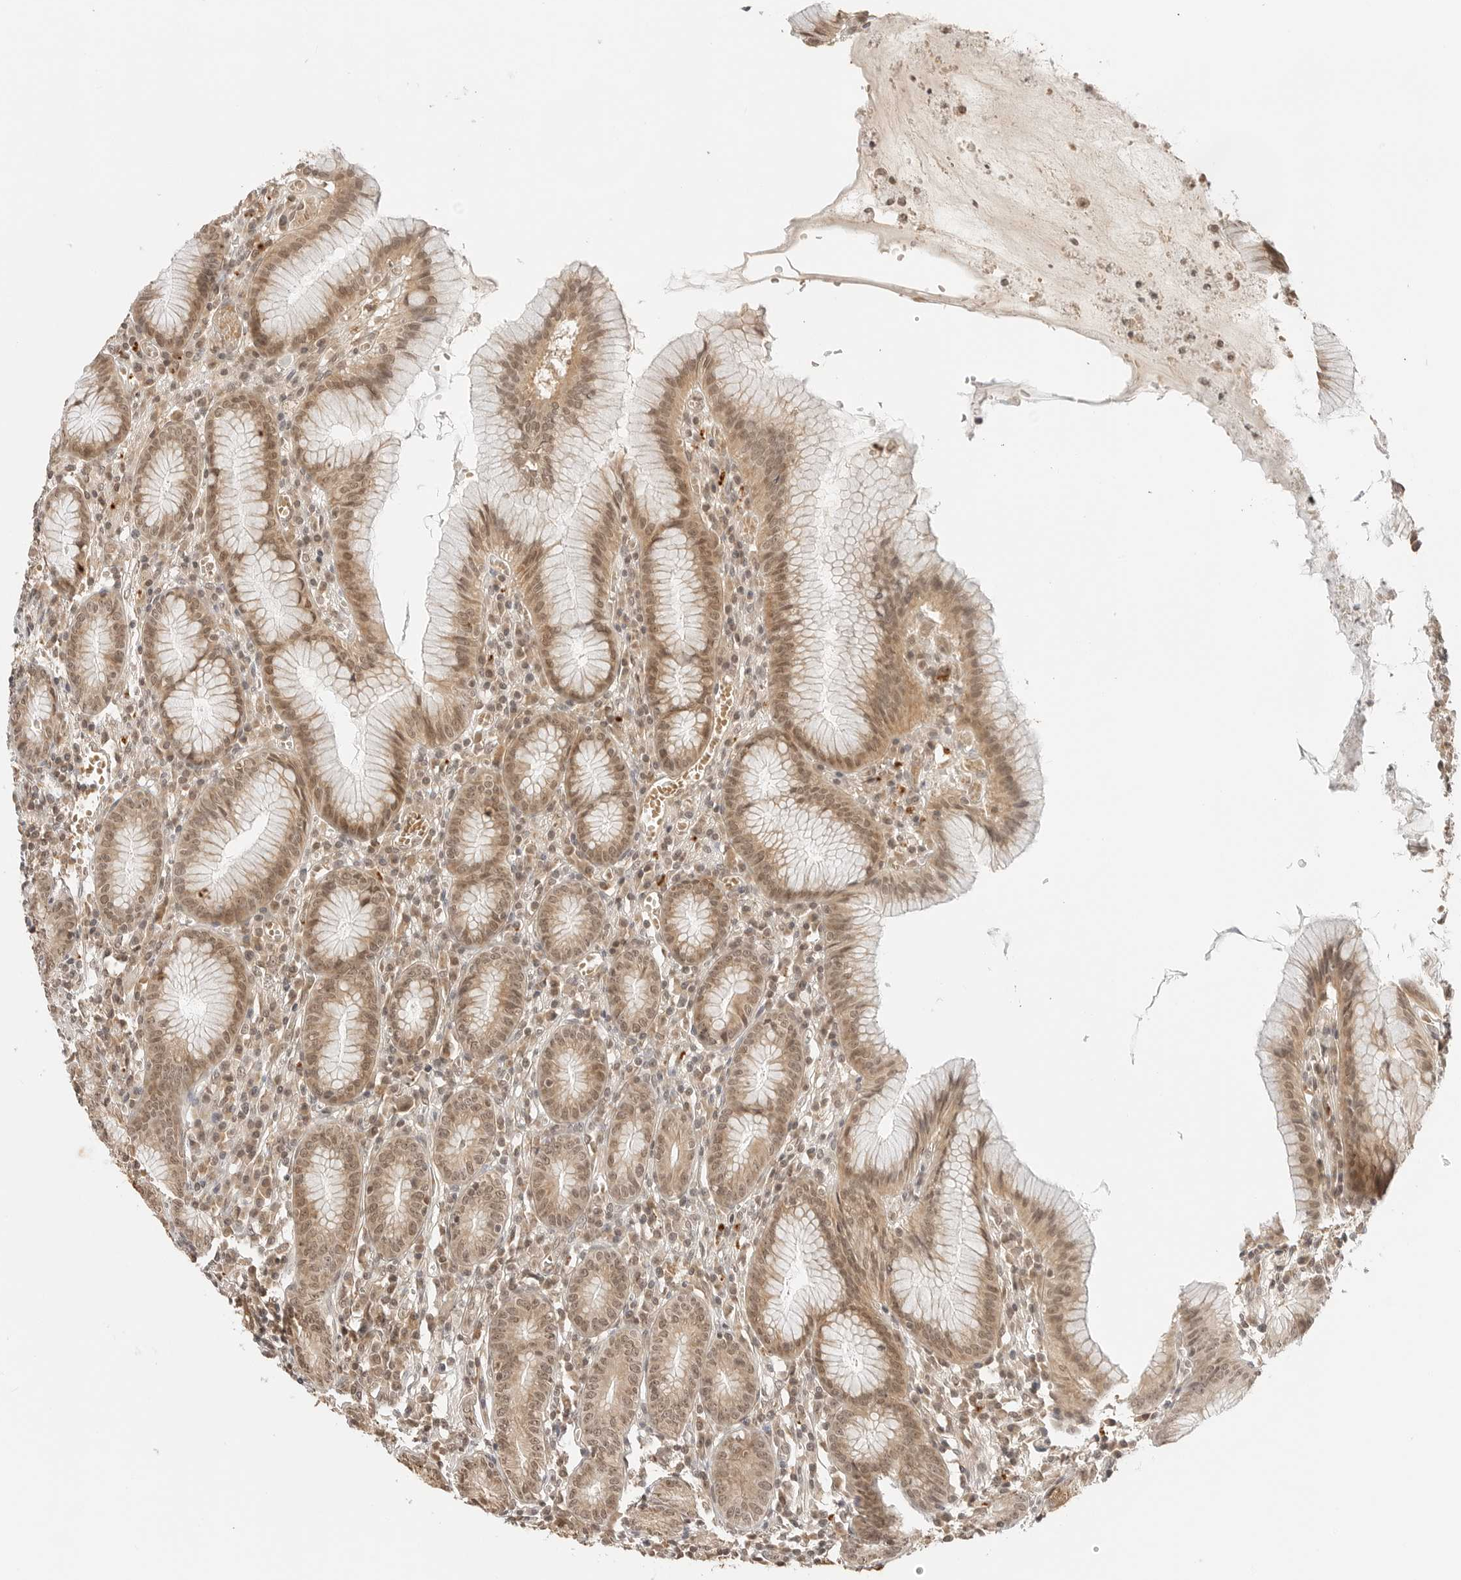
{"staining": {"intensity": "moderate", "quantity": ">75%", "location": "cytoplasmic/membranous,nuclear"}, "tissue": "stomach", "cell_type": "Glandular cells", "image_type": "normal", "snomed": [{"axis": "morphology", "description": "Normal tissue, NOS"}, {"axis": "topography", "description": "Stomach"}], "caption": "Immunohistochemical staining of unremarkable human stomach reveals moderate cytoplasmic/membranous,nuclear protein staining in about >75% of glandular cells. (DAB IHC, brown staining for protein, blue staining for nuclei).", "gene": "GPR34", "patient": {"sex": "male", "age": 55}}